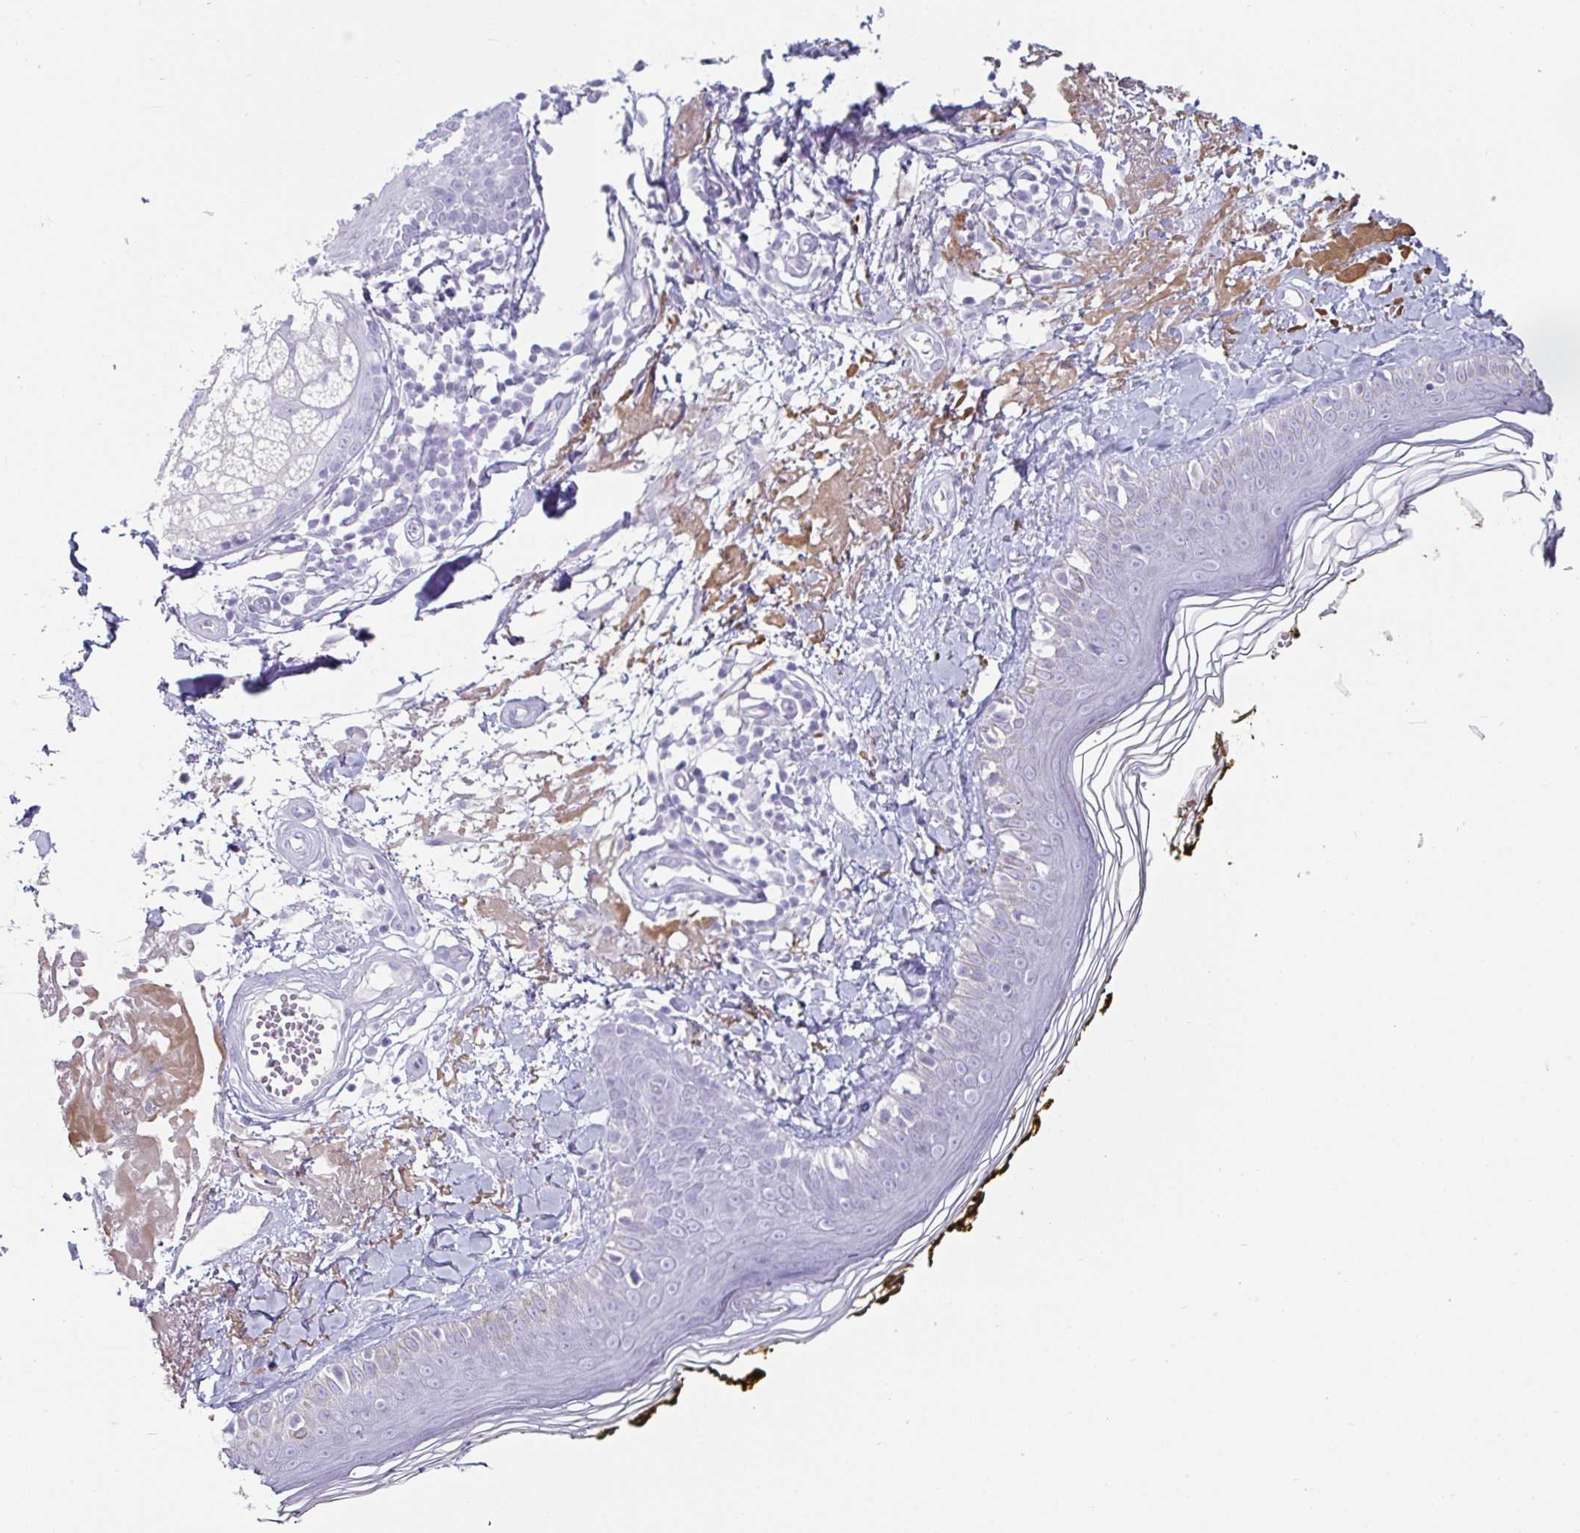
{"staining": {"intensity": "negative", "quantity": "none", "location": "none"}, "tissue": "skin", "cell_type": "Fibroblasts", "image_type": "normal", "snomed": [{"axis": "morphology", "description": "Normal tissue, NOS"}, {"axis": "topography", "description": "Skin"}], "caption": "Immunohistochemistry (IHC) of unremarkable human skin displays no expression in fibroblasts.", "gene": "CREG2", "patient": {"sex": "male", "age": 76}}